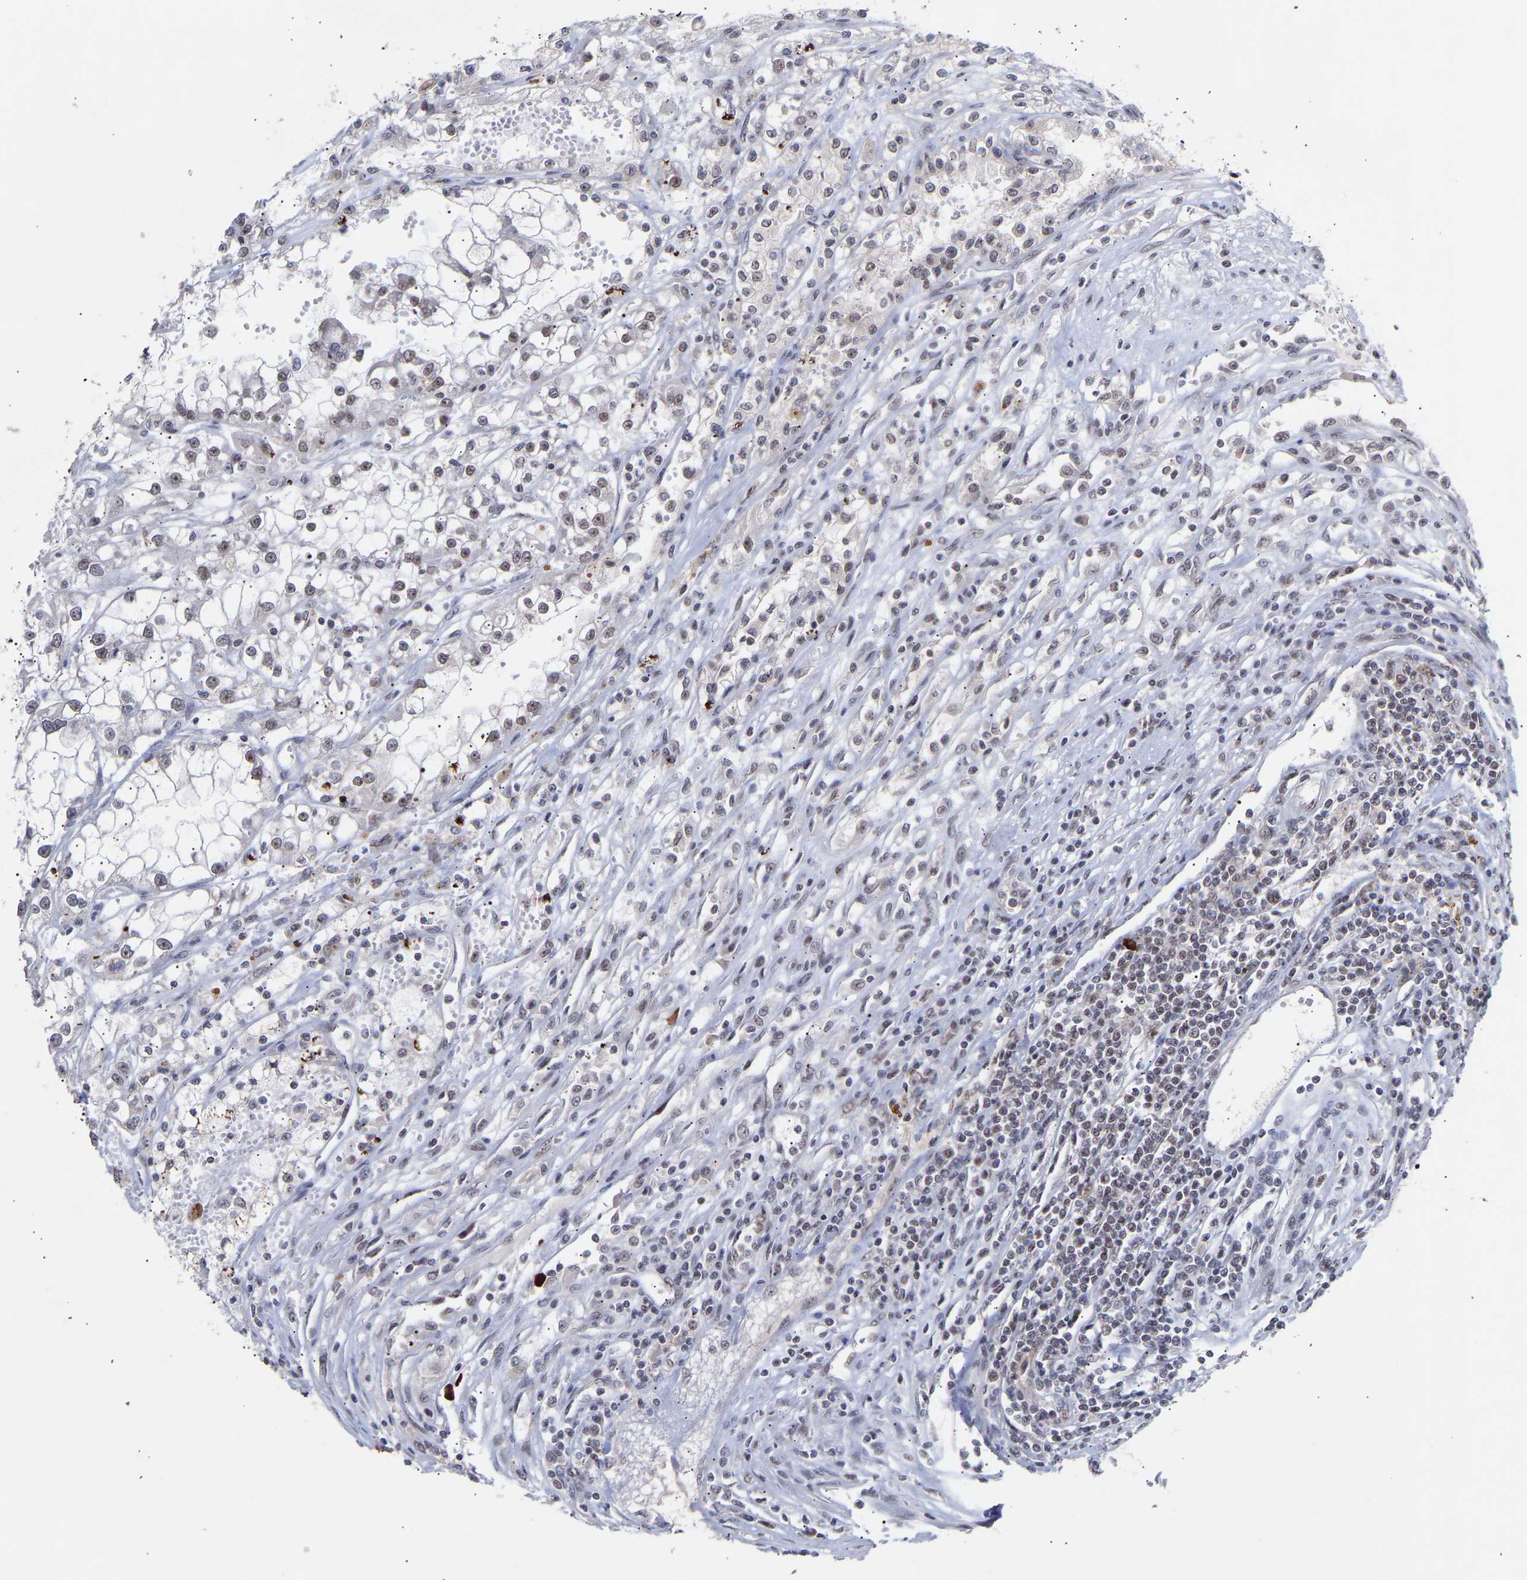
{"staining": {"intensity": "moderate", "quantity": "25%-75%", "location": "nuclear"}, "tissue": "renal cancer", "cell_type": "Tumor cells", "image_type": "cancer", "snomed": [{"axis": "morphology", "description": "Adenocarcinoma, NOS"}, {"axis": "topography", "description": "Kidney"}], "caption": "There is medium levels of moderate nuclear expression in tumor cells of renal adenocarcinoma, as demonstrated by immunohistochemical staining (brown color).", "gene": "RBM15", "patient": {"sex": "female", "age": 52}}